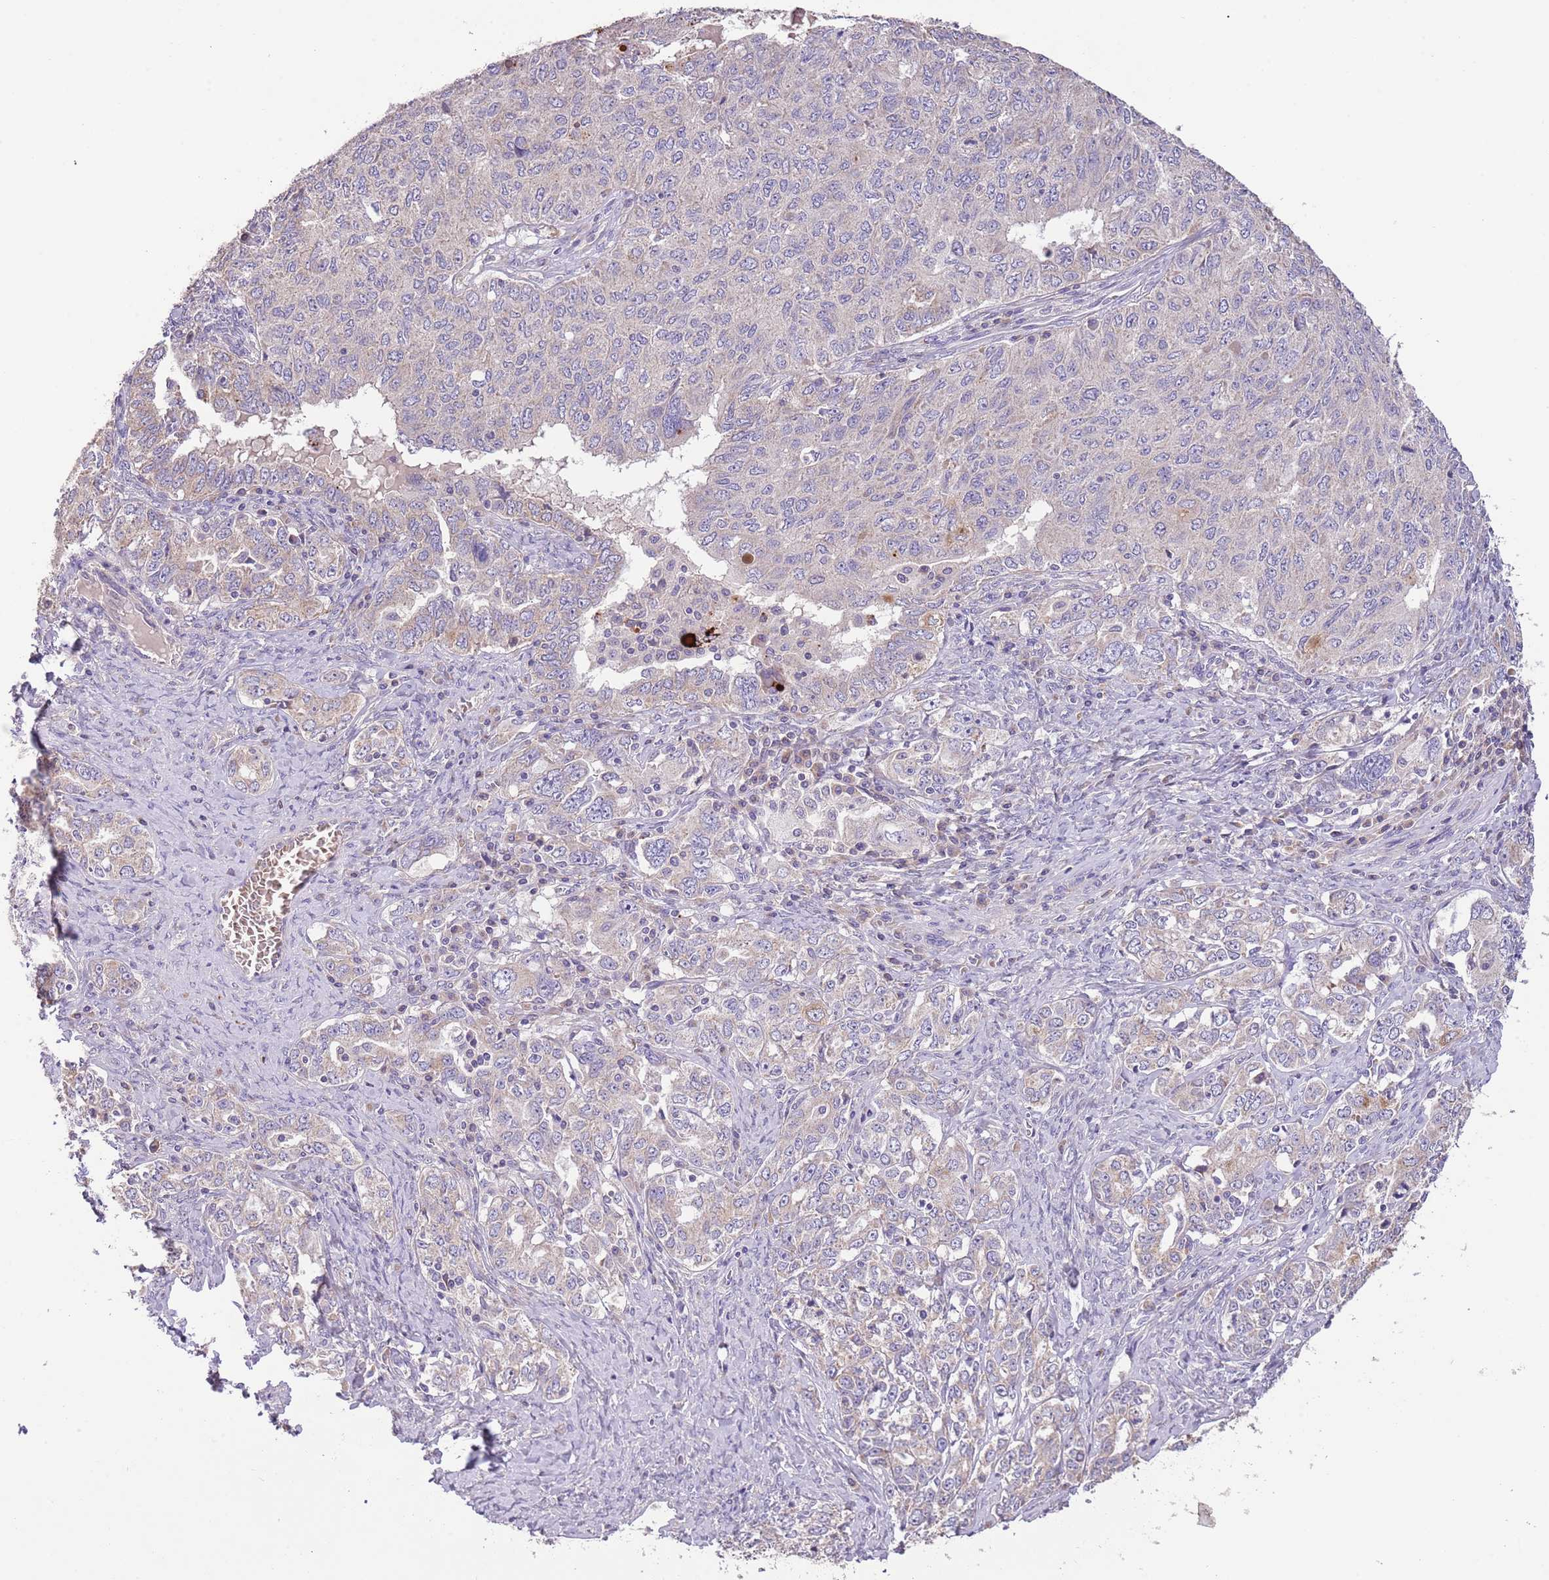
{"staining": {"intensity": "negative", "quantity": "none", "location": "none"}, "tissue": "ovarian cancer", "cell_type": "Tumor cells", "image_type": "cancer", "snomed": [{"axis": "morphology", "description": "Carcinoma, endometroid"}, {"axis": "topography", "description": "Ovary"}], "caption": "The immunohistochemistry (IHC) photomicrograph has no significant expression in tumor cells of endometroid carcinoma (ovarian) tissue. (DAB immunohistochemistry (IHC), high magnification).", "gene": "ZNF658", "patient": {"sex": "female", "age": 62}}